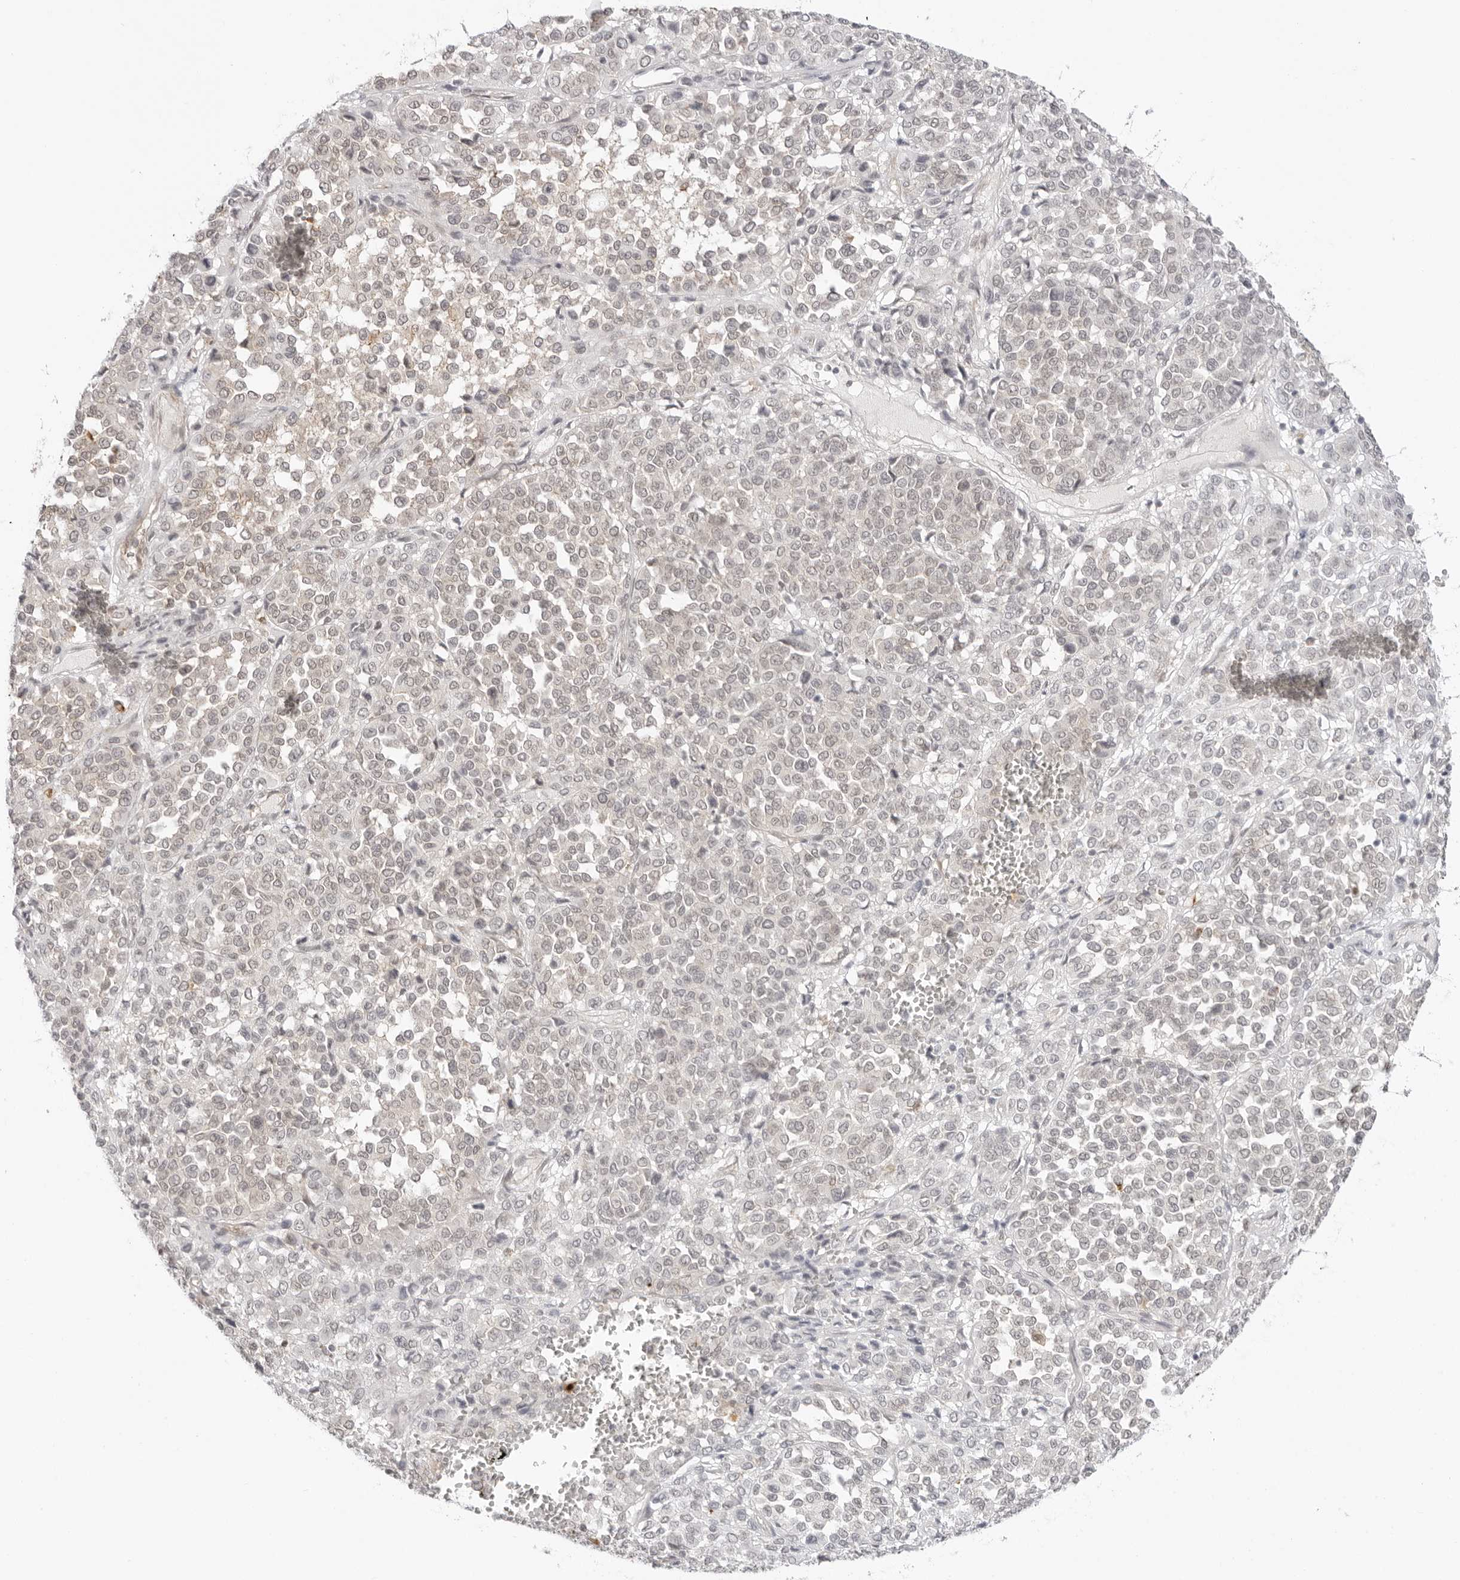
{"staining": {"intensity": "negative", "quantity": "none", "location": "none"}, "tissue": "melanoma", "cell_type": "Tumor cells", "image_type": "cancer", "snomed": [{"axis": "morphology", "description": "Malignant melanoma, Metastatic site"}, {"axis": "topography", "description": "Pancreas"}], "caption": "An immunohistochemistry (IHC) histopathology image of melanoma is shown. There is no staining in tumor cells of melanoma.", "gene": "TRAPPC3", "patient": {"sex": "female", "age": 30}}